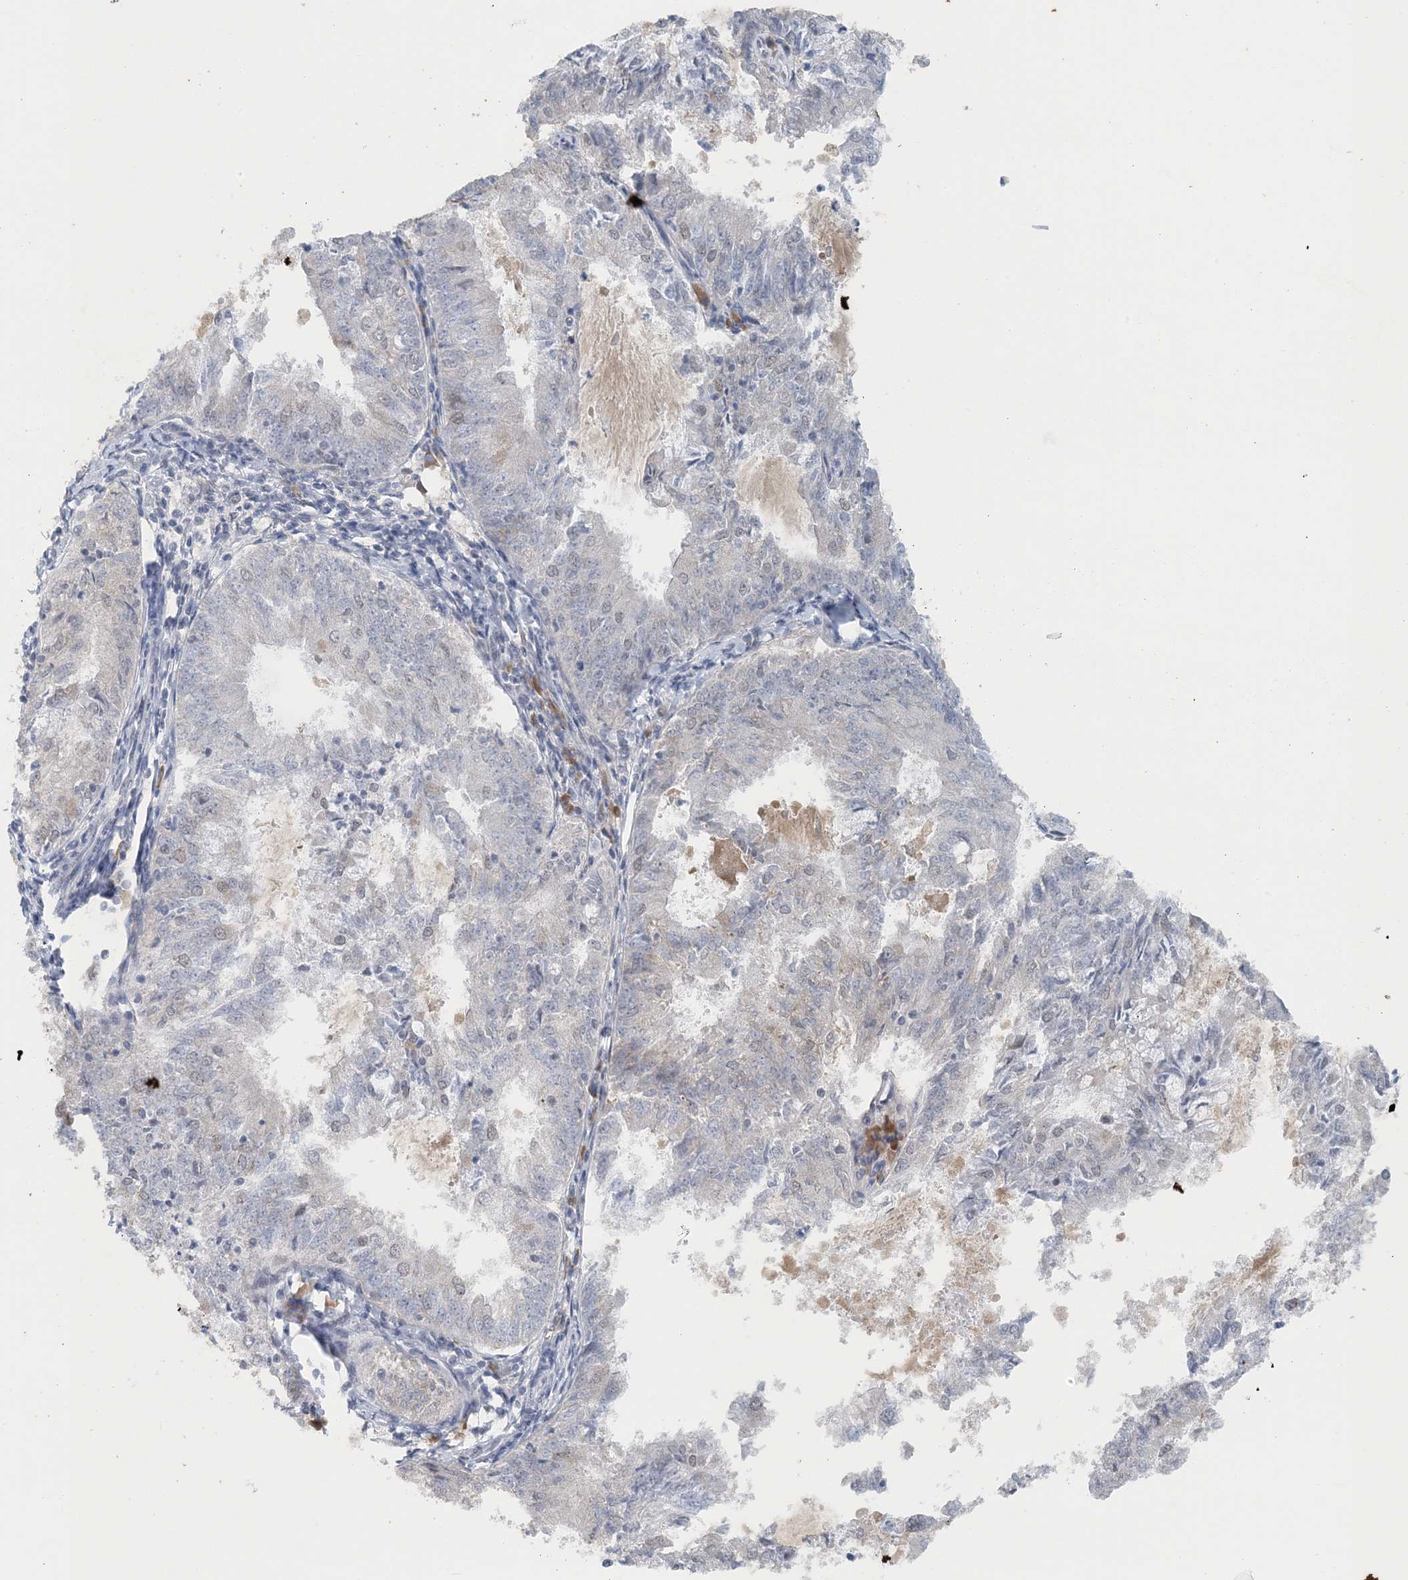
{"staining": {"intensity": "negative", "quantity": "none", "location": "none"}, "tissue": "endometrial cancer", "cell_type": "Tumor cells", "image_type": "cancer", "snomed": [{"axis": "morphology", "description": "Adenocarcinoma, NOS"}, {"axis": "topography", "description": "Endometrium"}], "caption": "Immunohistochemical staining of human endometrial cancer (adenocarcinoma) displays no significant expression in tumor cells.", "gene": "MBD2", "patient": {"sex": "female", "age": 57}}